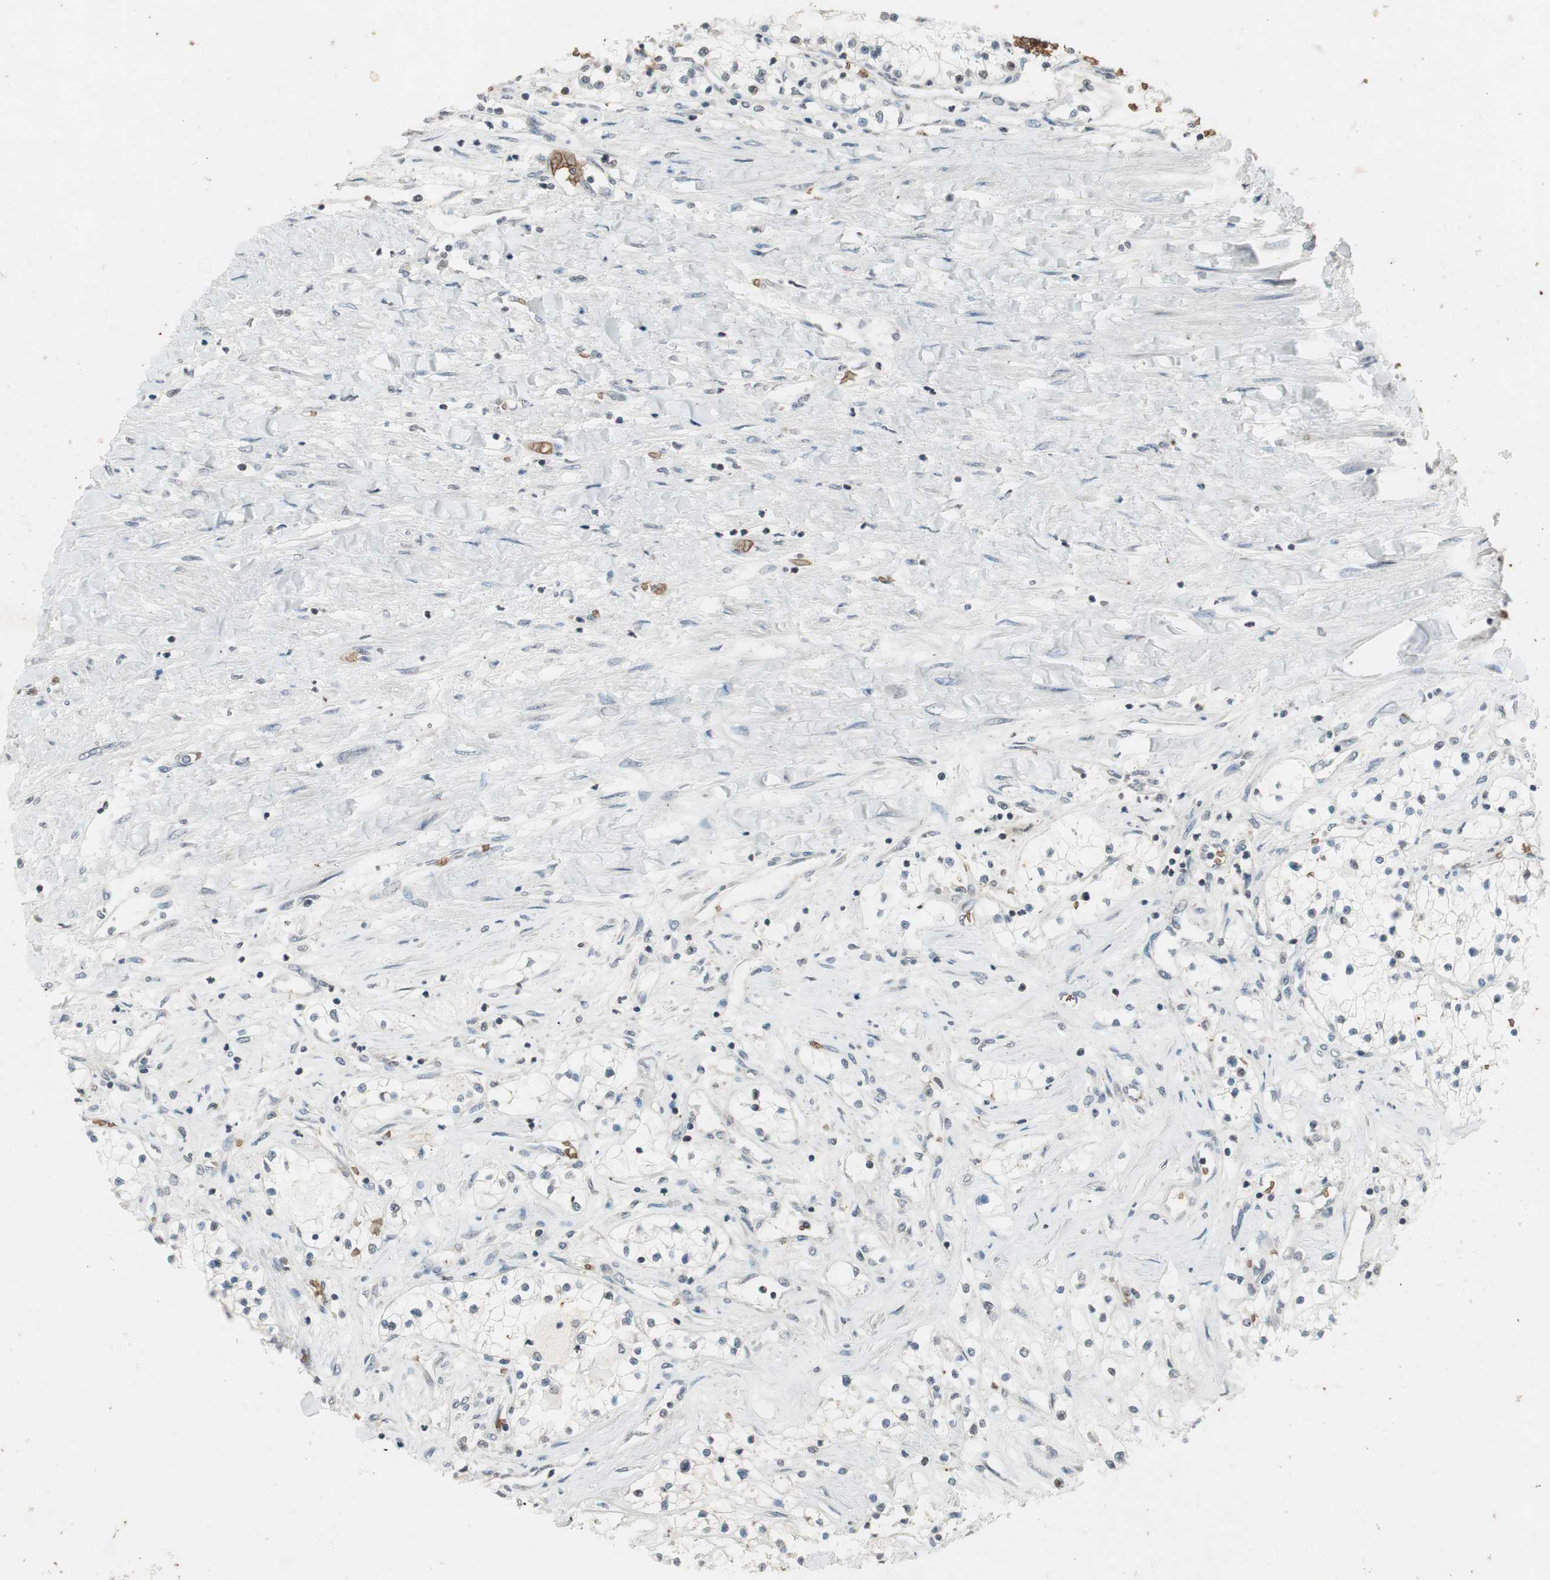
{"staining": {"intensity": "negative", "quantity": "none", "location": "none"}, "tissue": "renal cancer", "cell_type": "Tumor cells", "image_type": "cancer", "snomed": [{"axis": "morphology", "description": "Adenocarcinoma, NOS"}, {"axis": "topography", "description": "Kidney"}], "caption": "Adenocarcinoma (renal) was stained to show a protein in brown. There is no significant expression in tumor cells. (DAB (3,3'-diaminobenzidine) immunohistochemistry (IHC) visualized using brightfield microscopy, high magnification).", "gene": "GYPC", "patient": {"sex": "male", "age": 68}}